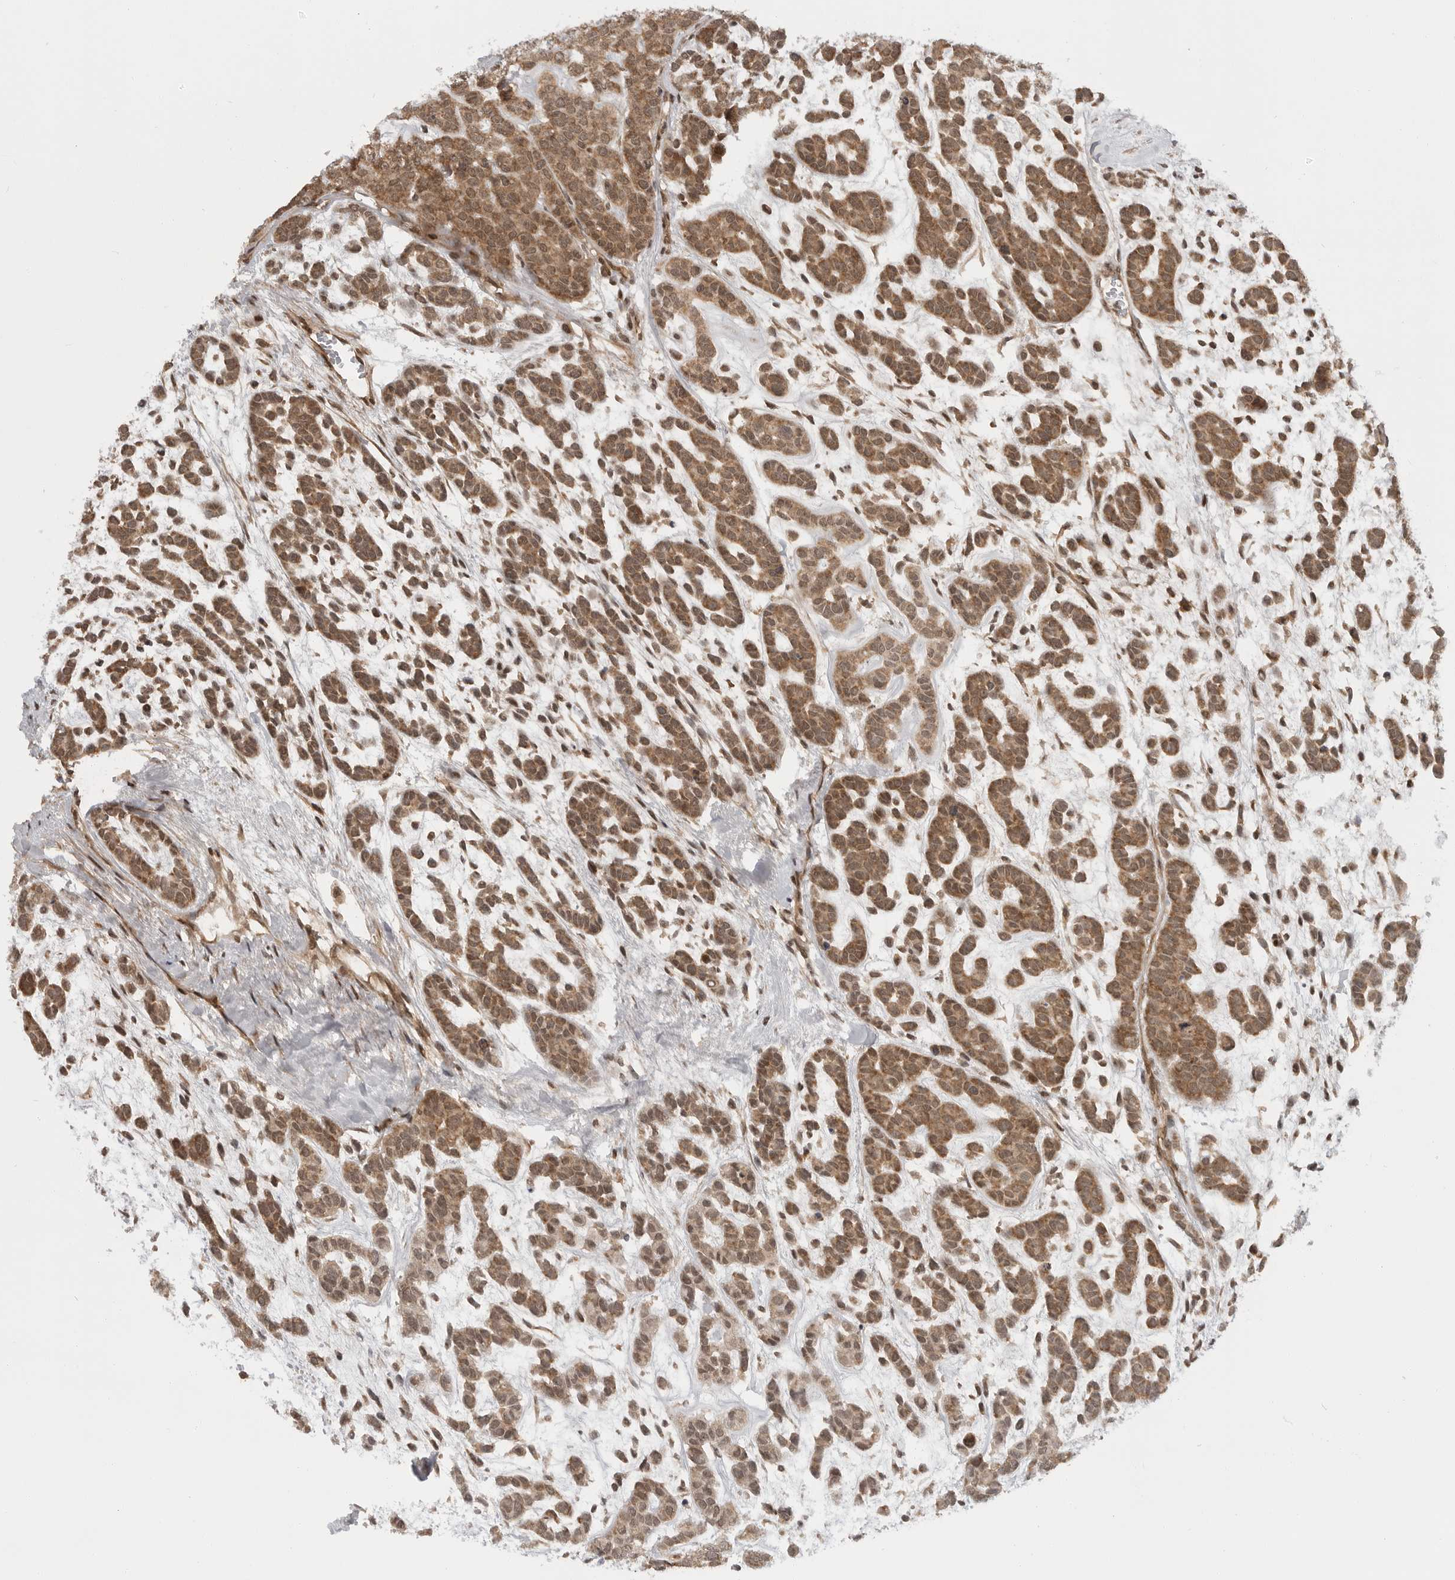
{"staining": {"intensity": "moderate", "quantity": ">75%", "location": "cytoplasmic/membranous,nuclear"}, "tissue": "head and neck cancer", "cell_type": "Tumor cells", "image_type": "cancer", "snomed": [{"axis": "morphology", "description": "Adenocarcinoma, NOS"}, {"axis": "morphology", "description": "Adenoma, NOS"}, {"axis": "topography", "description": "Head-Neck"}], "caption": "Immunohistochemistry (DAB) staining of human head and neck adenoma displays moderate cytoplasmic/membranous and nuclear protein positivity in approximately >75% of tumor cells.", "gene": "SZRD1", "patient": {"sex": "female", "age": 55}}